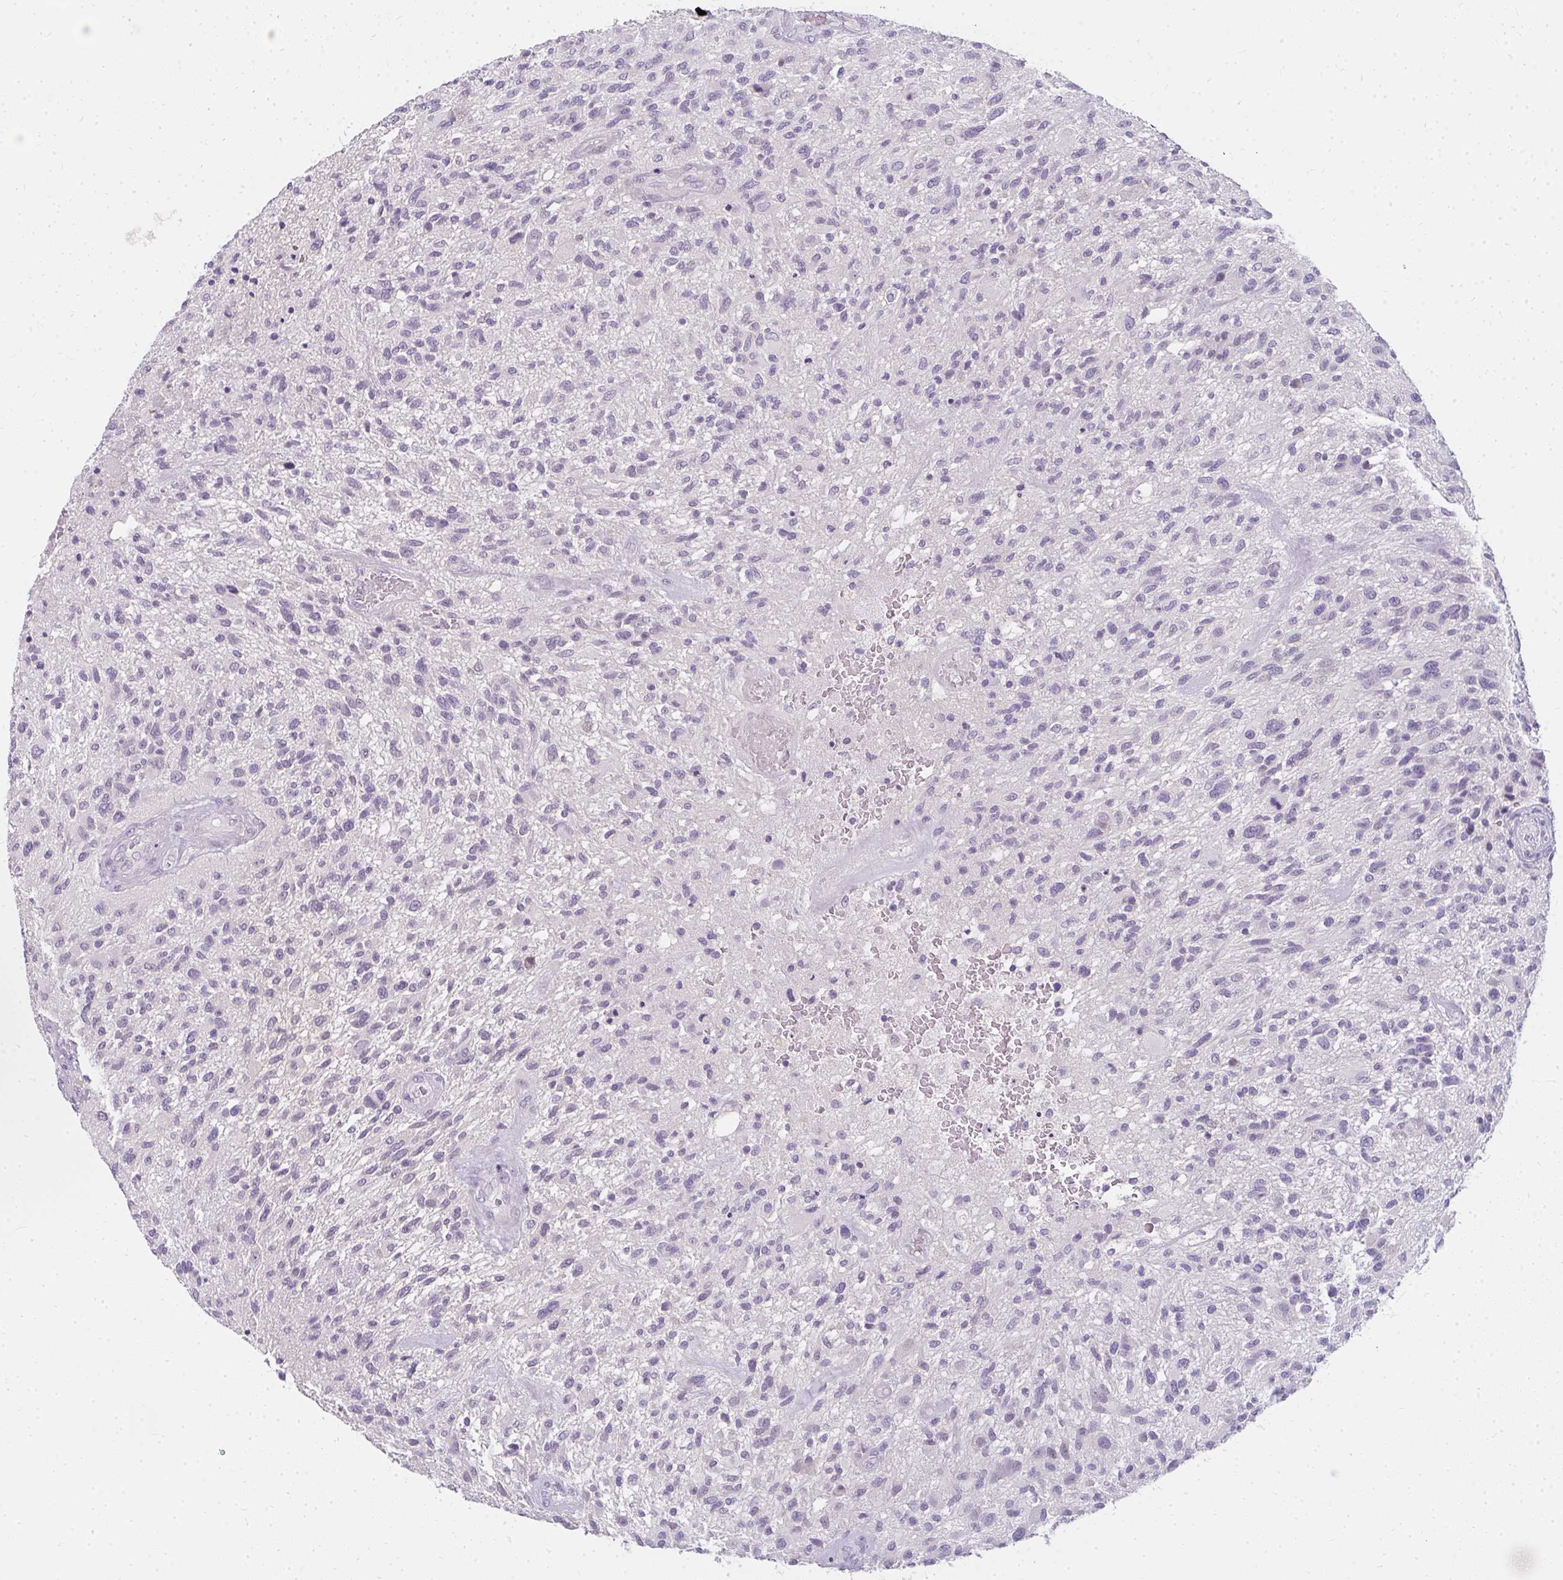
{"staining": {"intensity": "negative", "quantity": "none", "location": "none"}, "tissue": "glioma", "cell_type": "Tumor cells", "image_type": "cancer", "snomed": [{"axis": "morphology", "description": "Glioma, malignant, High grade"}, {"axis": "topography", "description": "Brain"}], "caption": "IHC of human glioma shows no expression in tumor cells.", "gene": "PPP1R3G", "patient": {"sex": "male", "age": 47}}